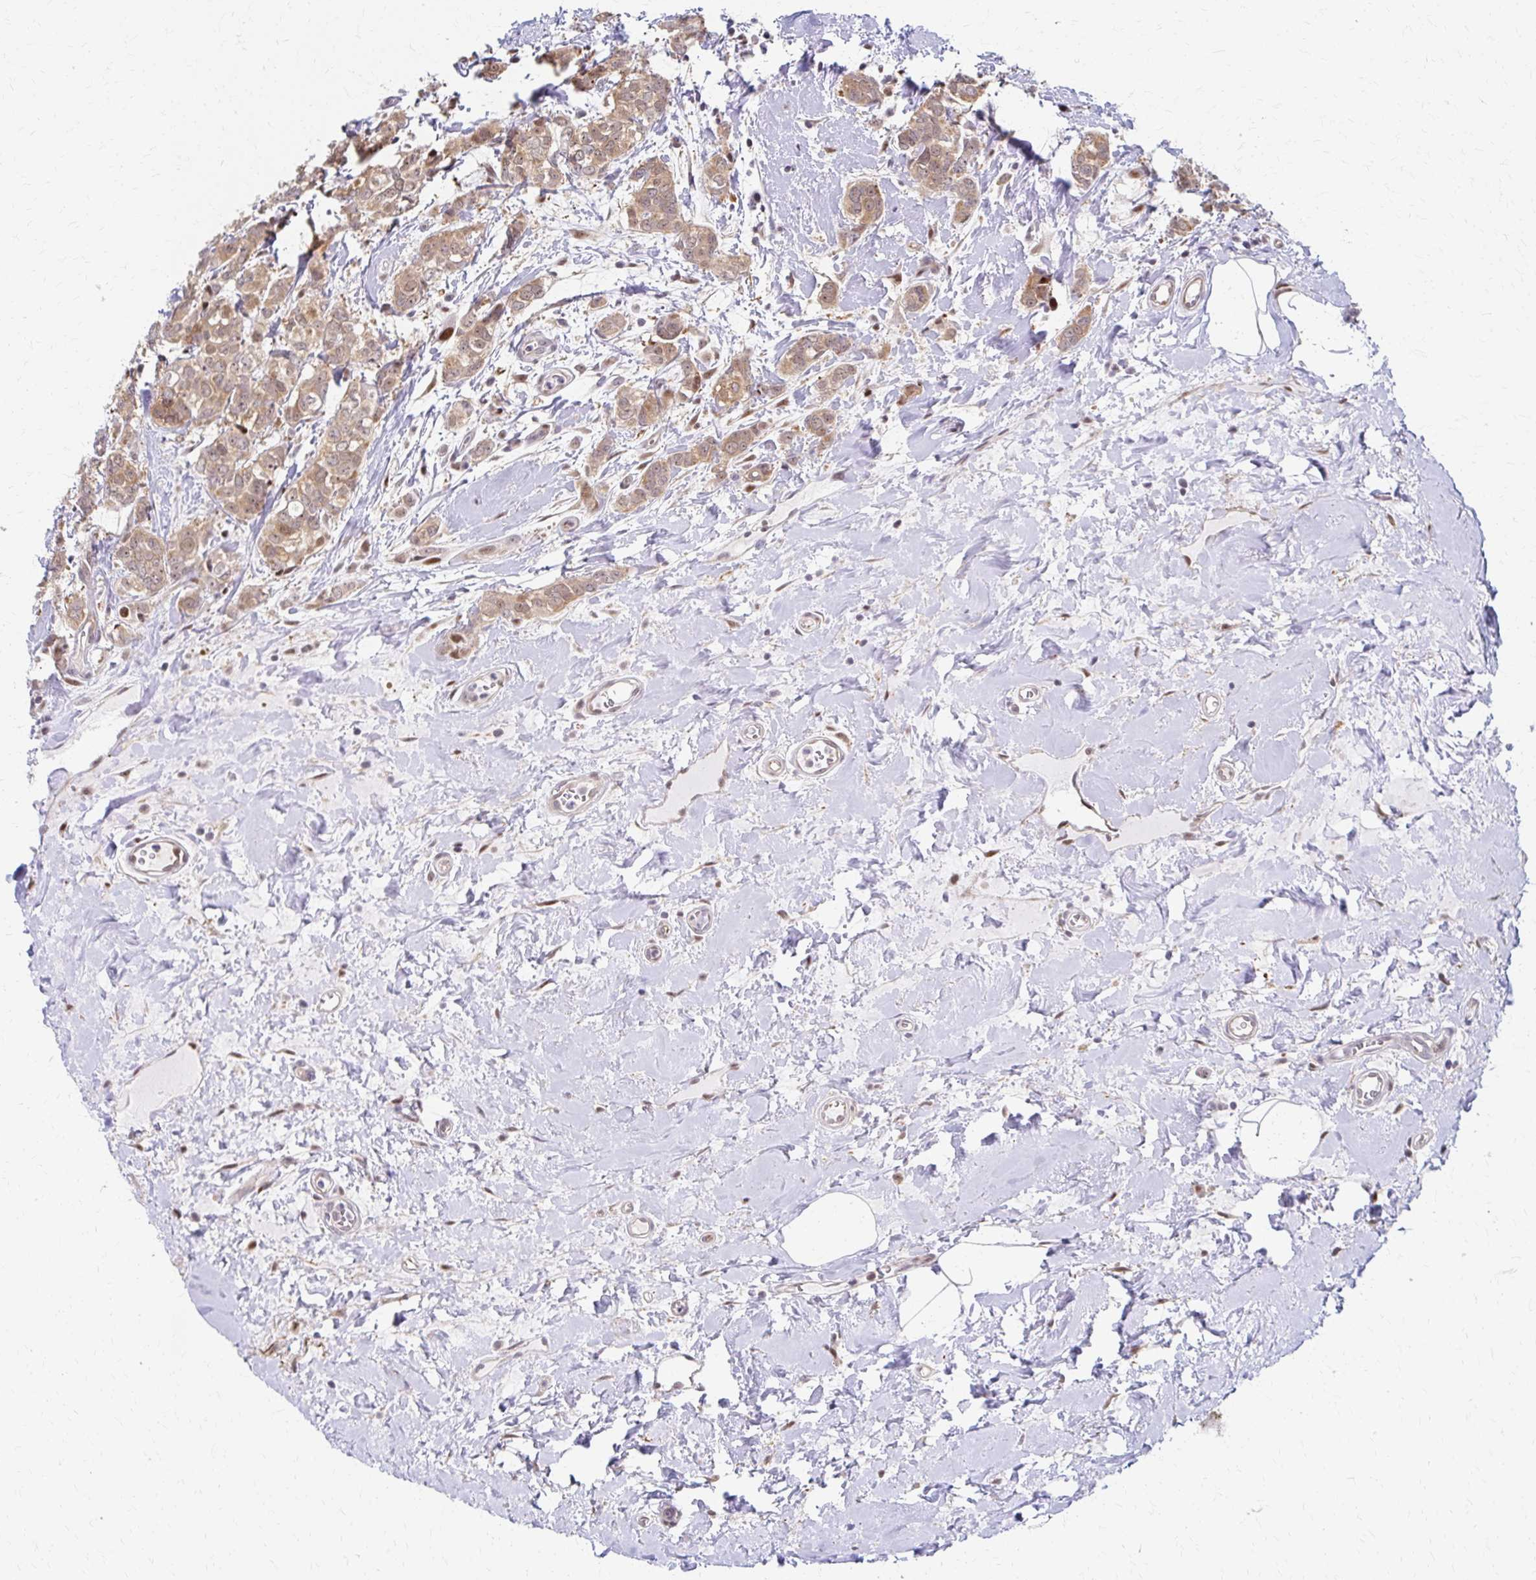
{"staining": {"intensity": "moderate", "quantity": ">75%", "location": "cytoplasmic/membranous"}, "tissue": "breast cancer", "cell_type": "Tumor cells", "image_type": "cancer", "snomed": [{"axis": "morphology", "description": "Duct carcinoma"}, {"axis": "topography", "description": "Breast"}], "caption": "Immunohistochemistry (IHC) histopathology image of neoplastic tissue: breast cancer (invasive ductal carcinoma) stained using immunohistochemistry (IHC) displays medium levels of moderate protein expression localized specifically in the cytoplasmic/membranous of tumor cells, appearing as a cytoplasmic/membranous brown color.", "gene": "PSMD7", "patient": {"sex": "female", "age": 61}}